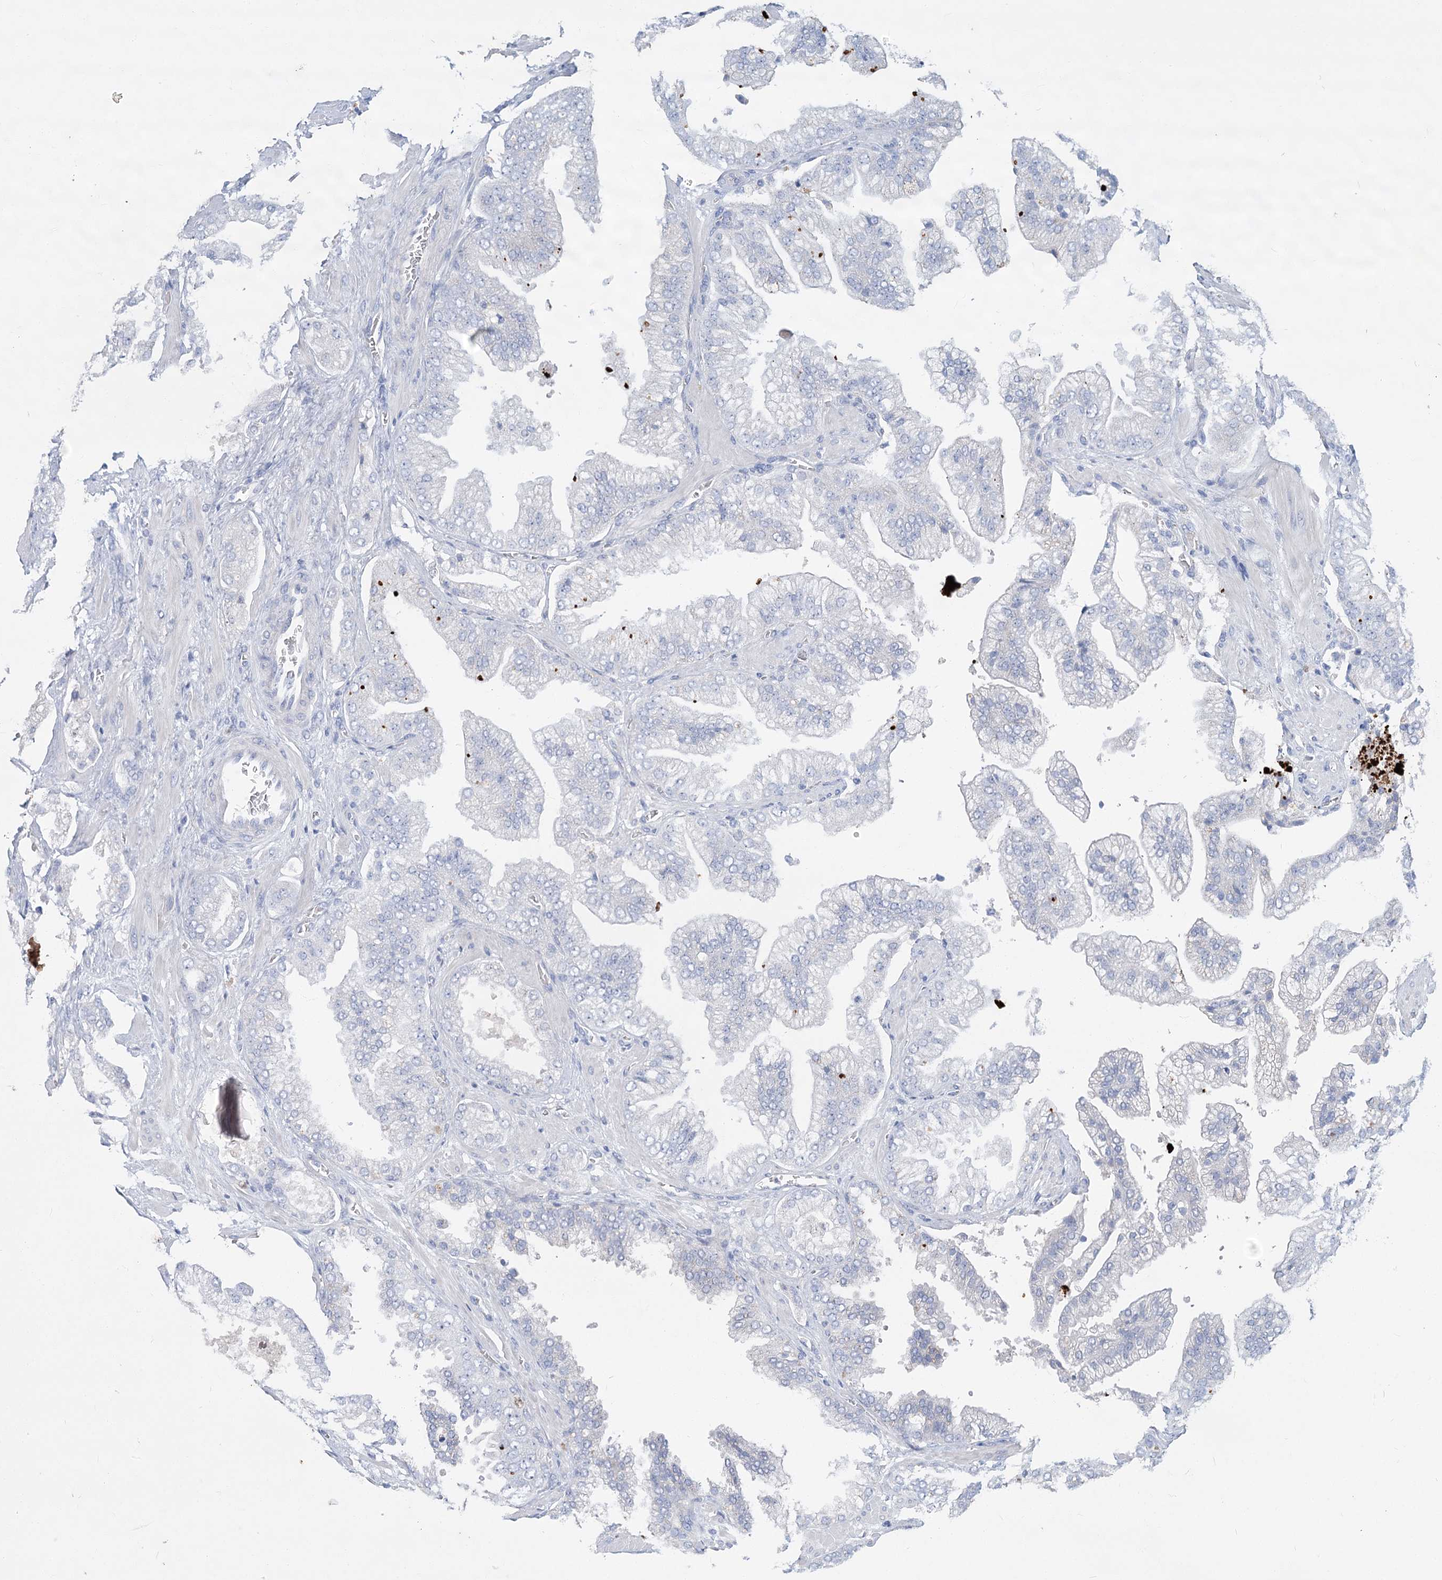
{"staining": {"intensity": "negative", "quantity": "none", "location": "none"}, "tissue": "prostate cancer", "cell_type": "Tumor cells", "image_type": "cancer", "snomed": [{"axis": "morphology", "description": "Adenocarcinoma, High grade"}, {"axis": "topography", "description": "Prostate"}], "caption": "There is no significant positivity in tumor cells of prostate adenocarcinoma (high-grade).", "gene": "SLC9A3", "patient": {"sex": "male", "age": 58}}